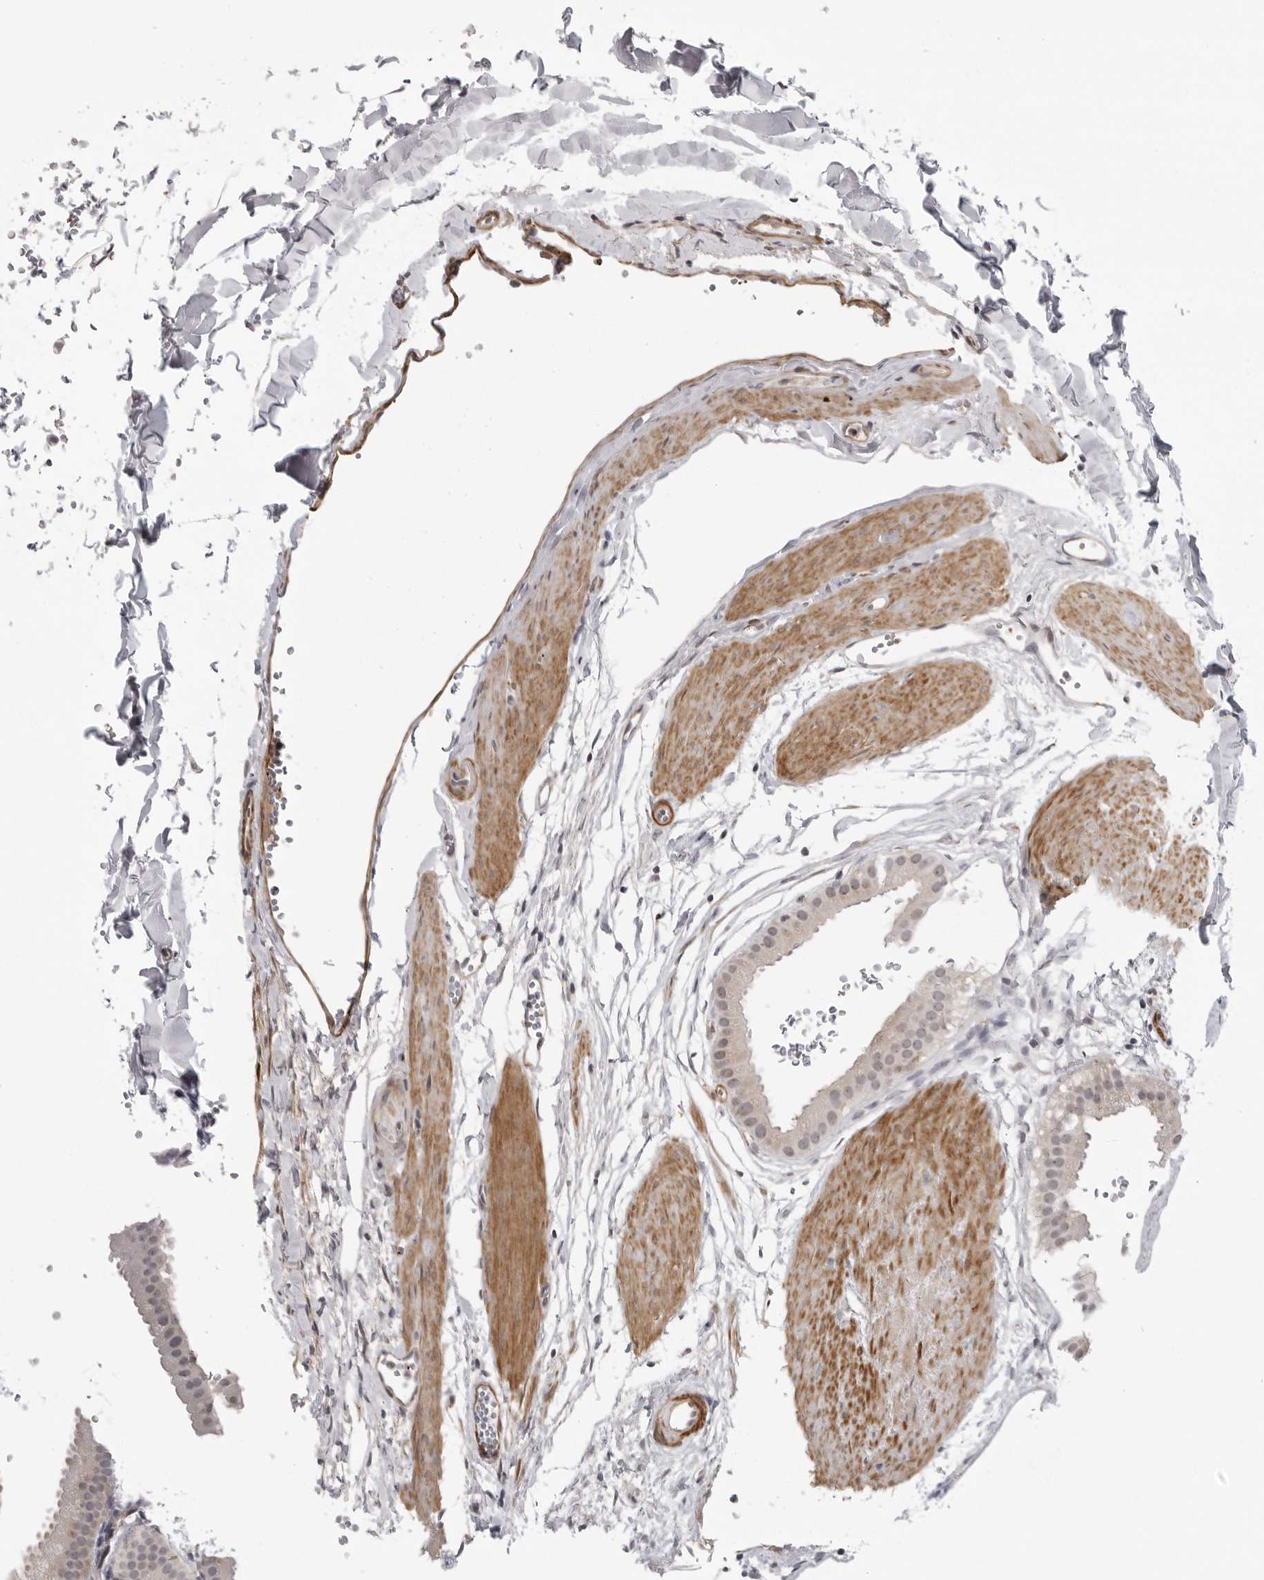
{"staining": {"intensity": "weak", "quantity": "25%-75%", "location": "cytoplasmic/membranous,nuclear"}, "tissue": "gallbladder", "cell_type": "Glandular cells", "image_type": "normal", "snomed": [{"axis": "morphology", "description": "Normal tissue, NOS"}, {"axis": "topography", "description": "Gallbladder"}], "caption": "This micrograph shows normal gallbladder stained with IHC to label a protein in brown. The cytoplasmic/membranous,nuclear of glandular cells show weak positivity for the protein. Nuclei are counter-stained blue.", "gene": "TUT4", "patient": {"sex": "female", "age": 64}}